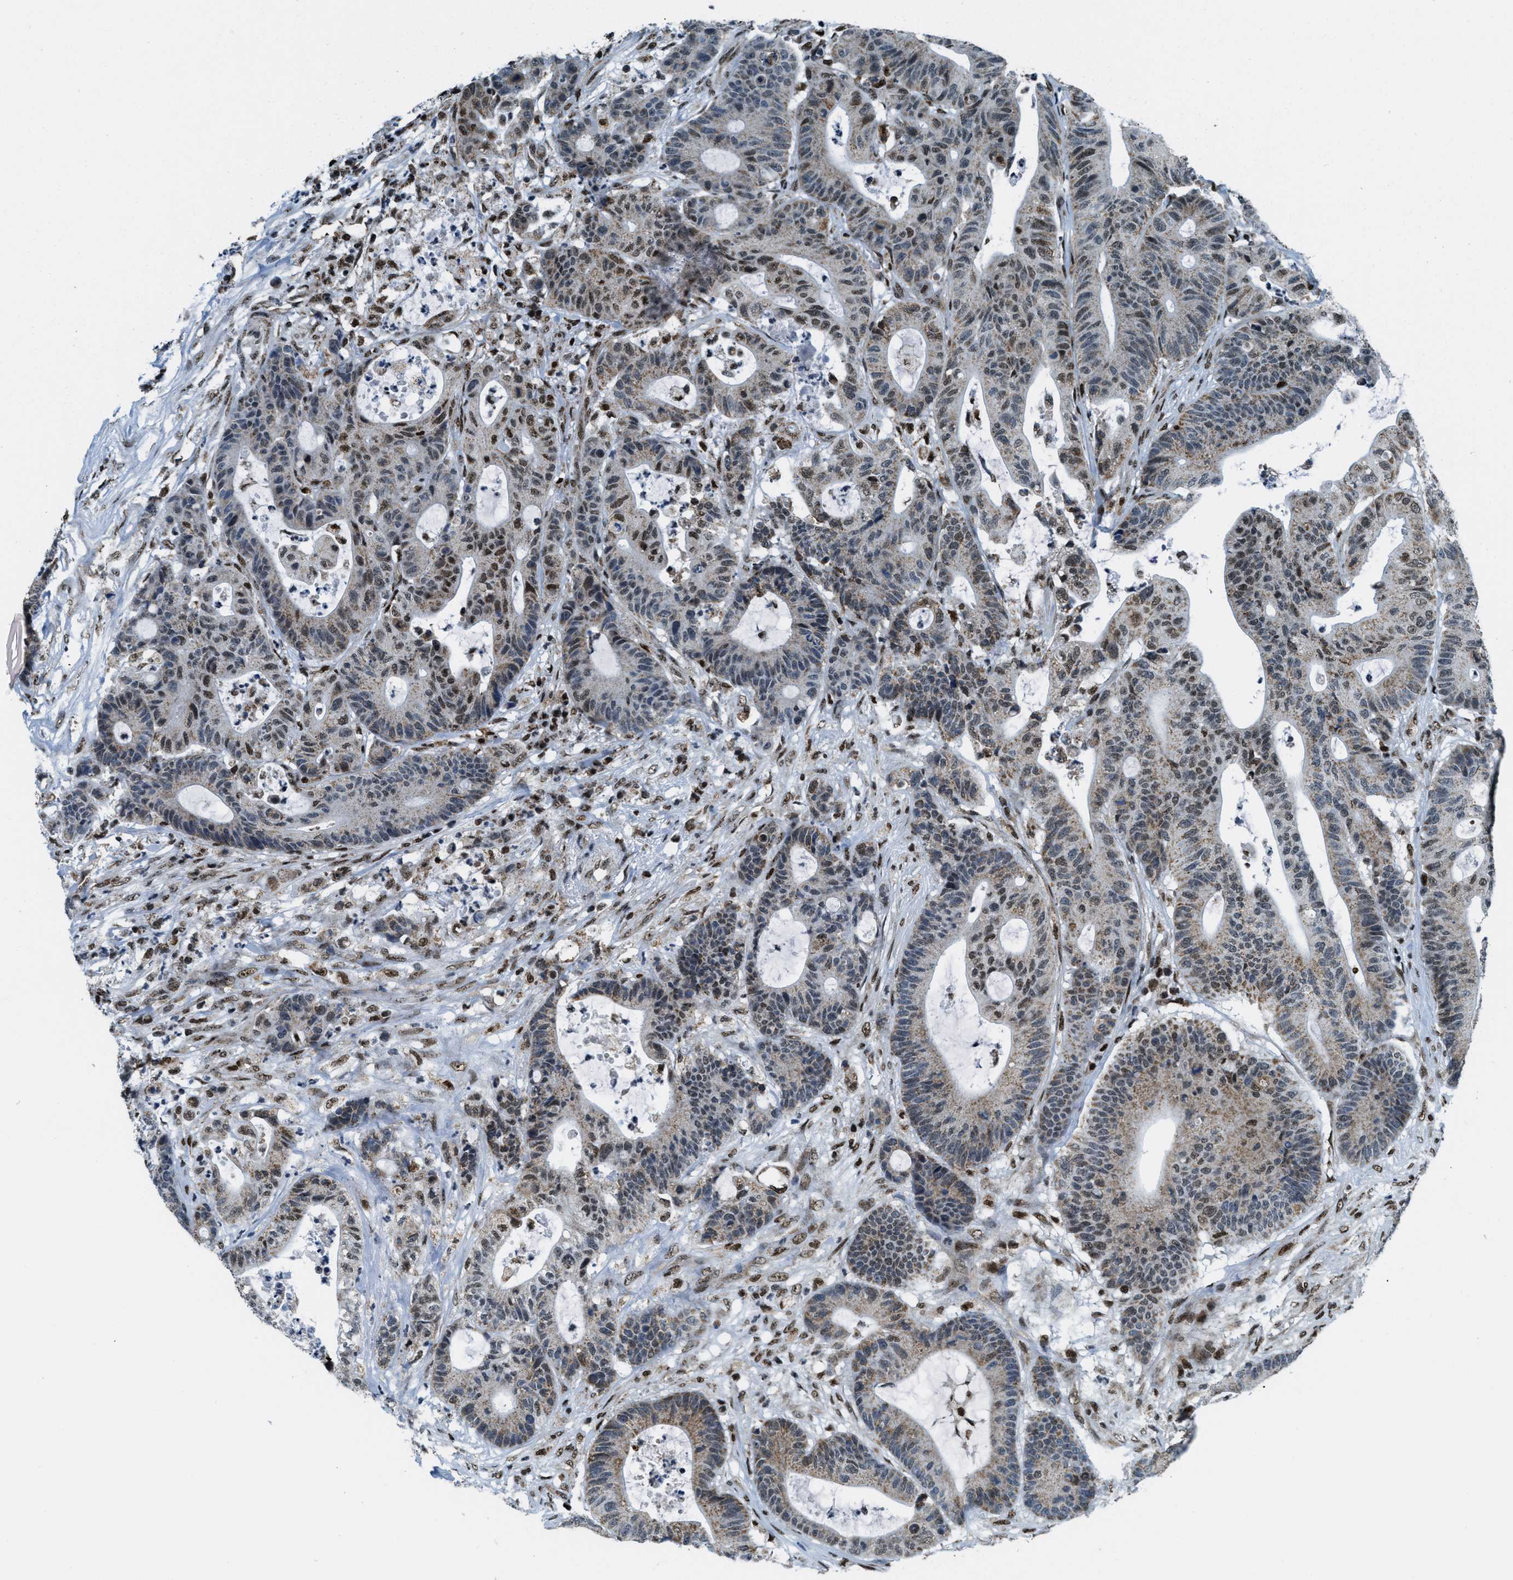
{"staining": {"intensity": "strong", "quantity": "25%-75%", "location": "cytoplasmic/membranous,nuclear"}, "tissue": "colorectal cancer", "cell_type": "Tumor cells", "image_type": "cancer", "snomed": [{"axis": "morphology", "description": "Adenocarcinoma, NOS"}, {"axis": "topography", "description": "Colon"}], "caption": "DAB (3,3'-diaminobenzidine) immunohistochemical staining of human colorectal adenocarcinoma demonstrates strong cytoplasmic/membranous and nuclear protein positivity in about 25%-75% of tumor cells.", "gene": "SP100", "patient": {"sex": "female", "age": 84}}